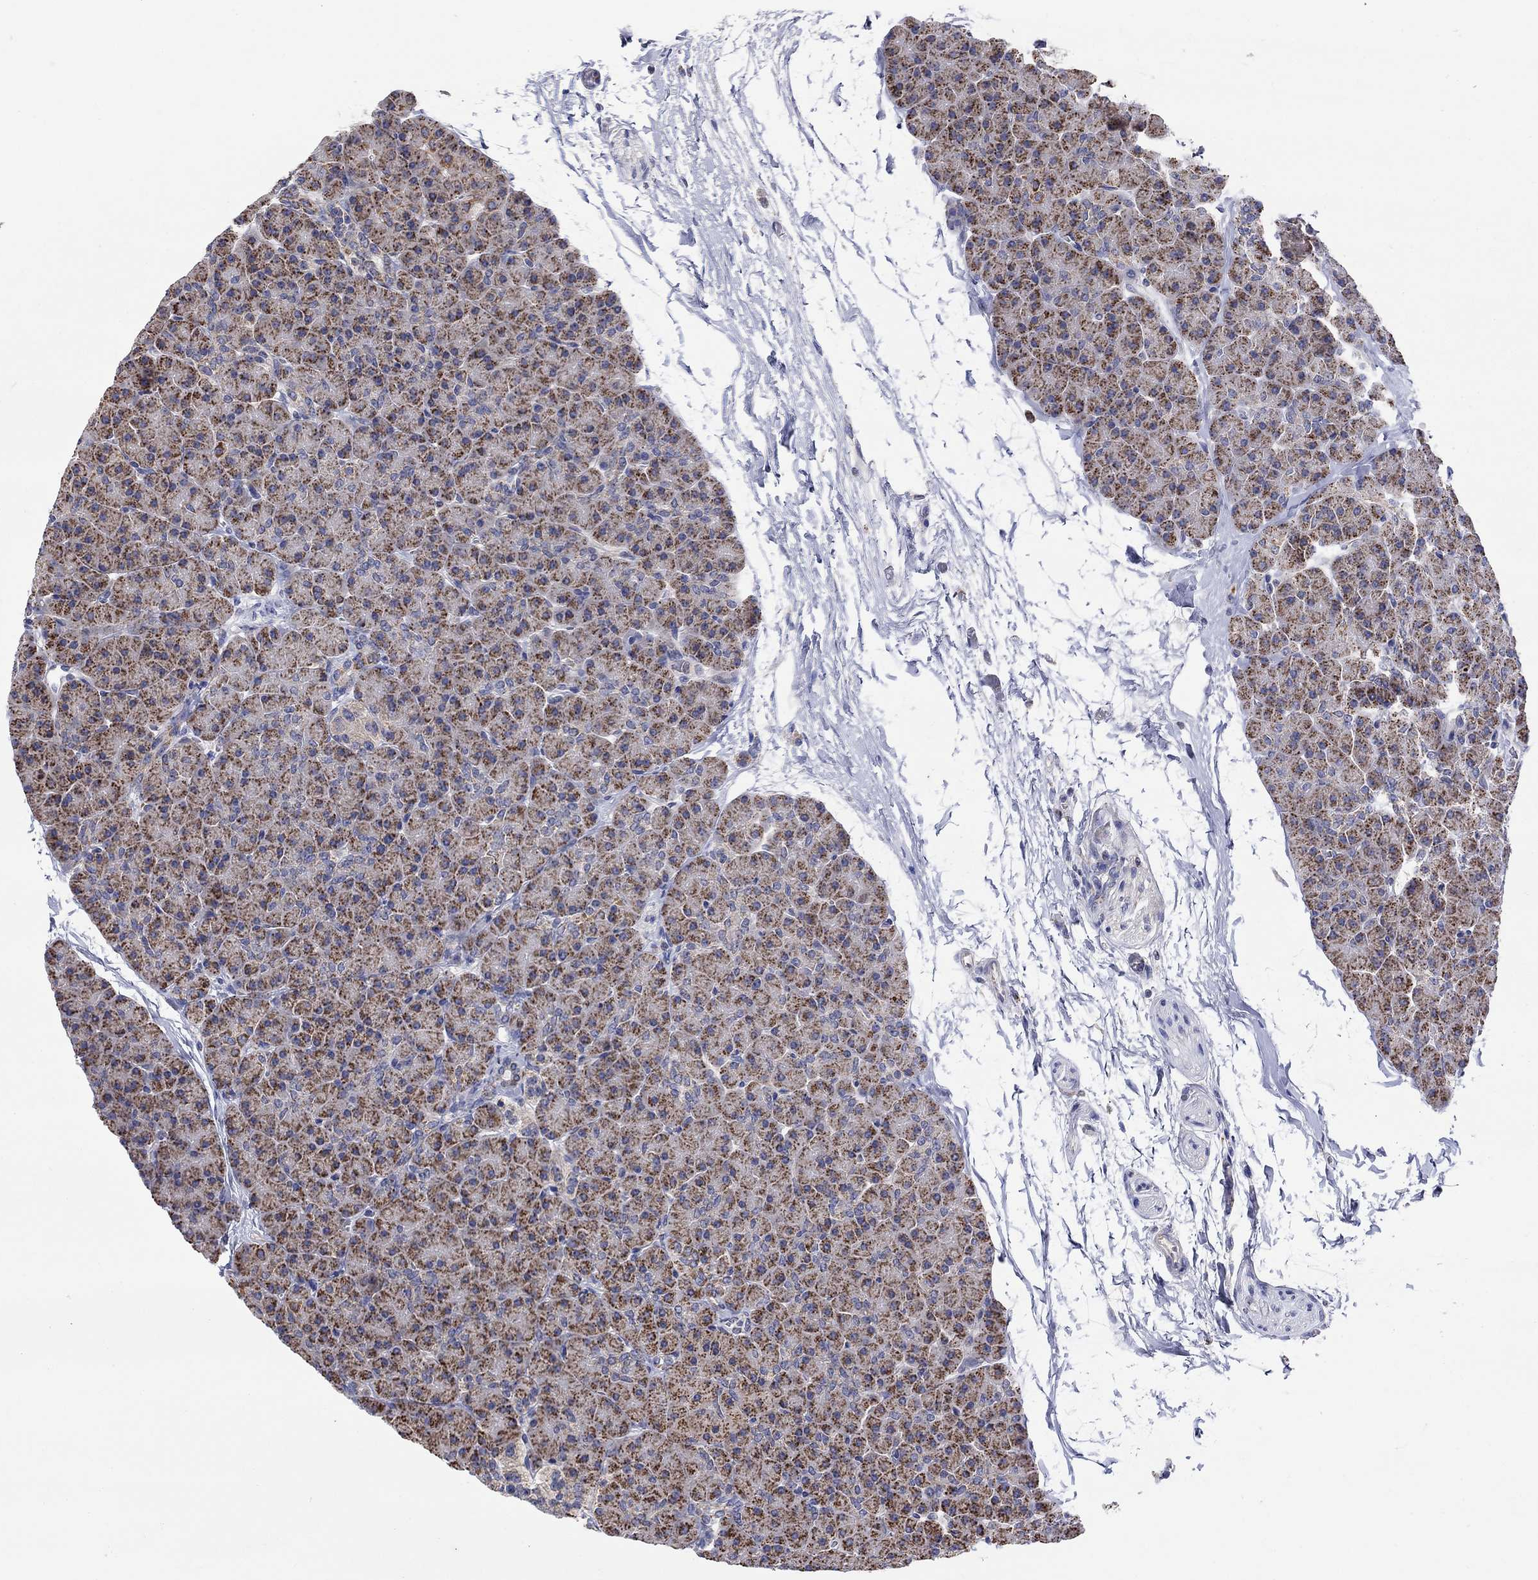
{"staining": {"intensity": "moderate", "quantity": ">75%", "location": "cytoplasmic/membranous"}, "tissue": "pancreas", "cell_type": "Exocrine glandular cells", "image_type": "normal", "snomed": [{"axis": "morphology", "description": "Normal tissue, NOS"}, {"axis": "topography", "description": "Pancreas"}], "caption": "The histopathology image exhibits a brown stain indicating the presence of a protein in the cytoplasmic/membranous of exocrine glandular cells in pancreas.", "gene": "HPS5", "patient": {"sex": "female", "age": 44}}